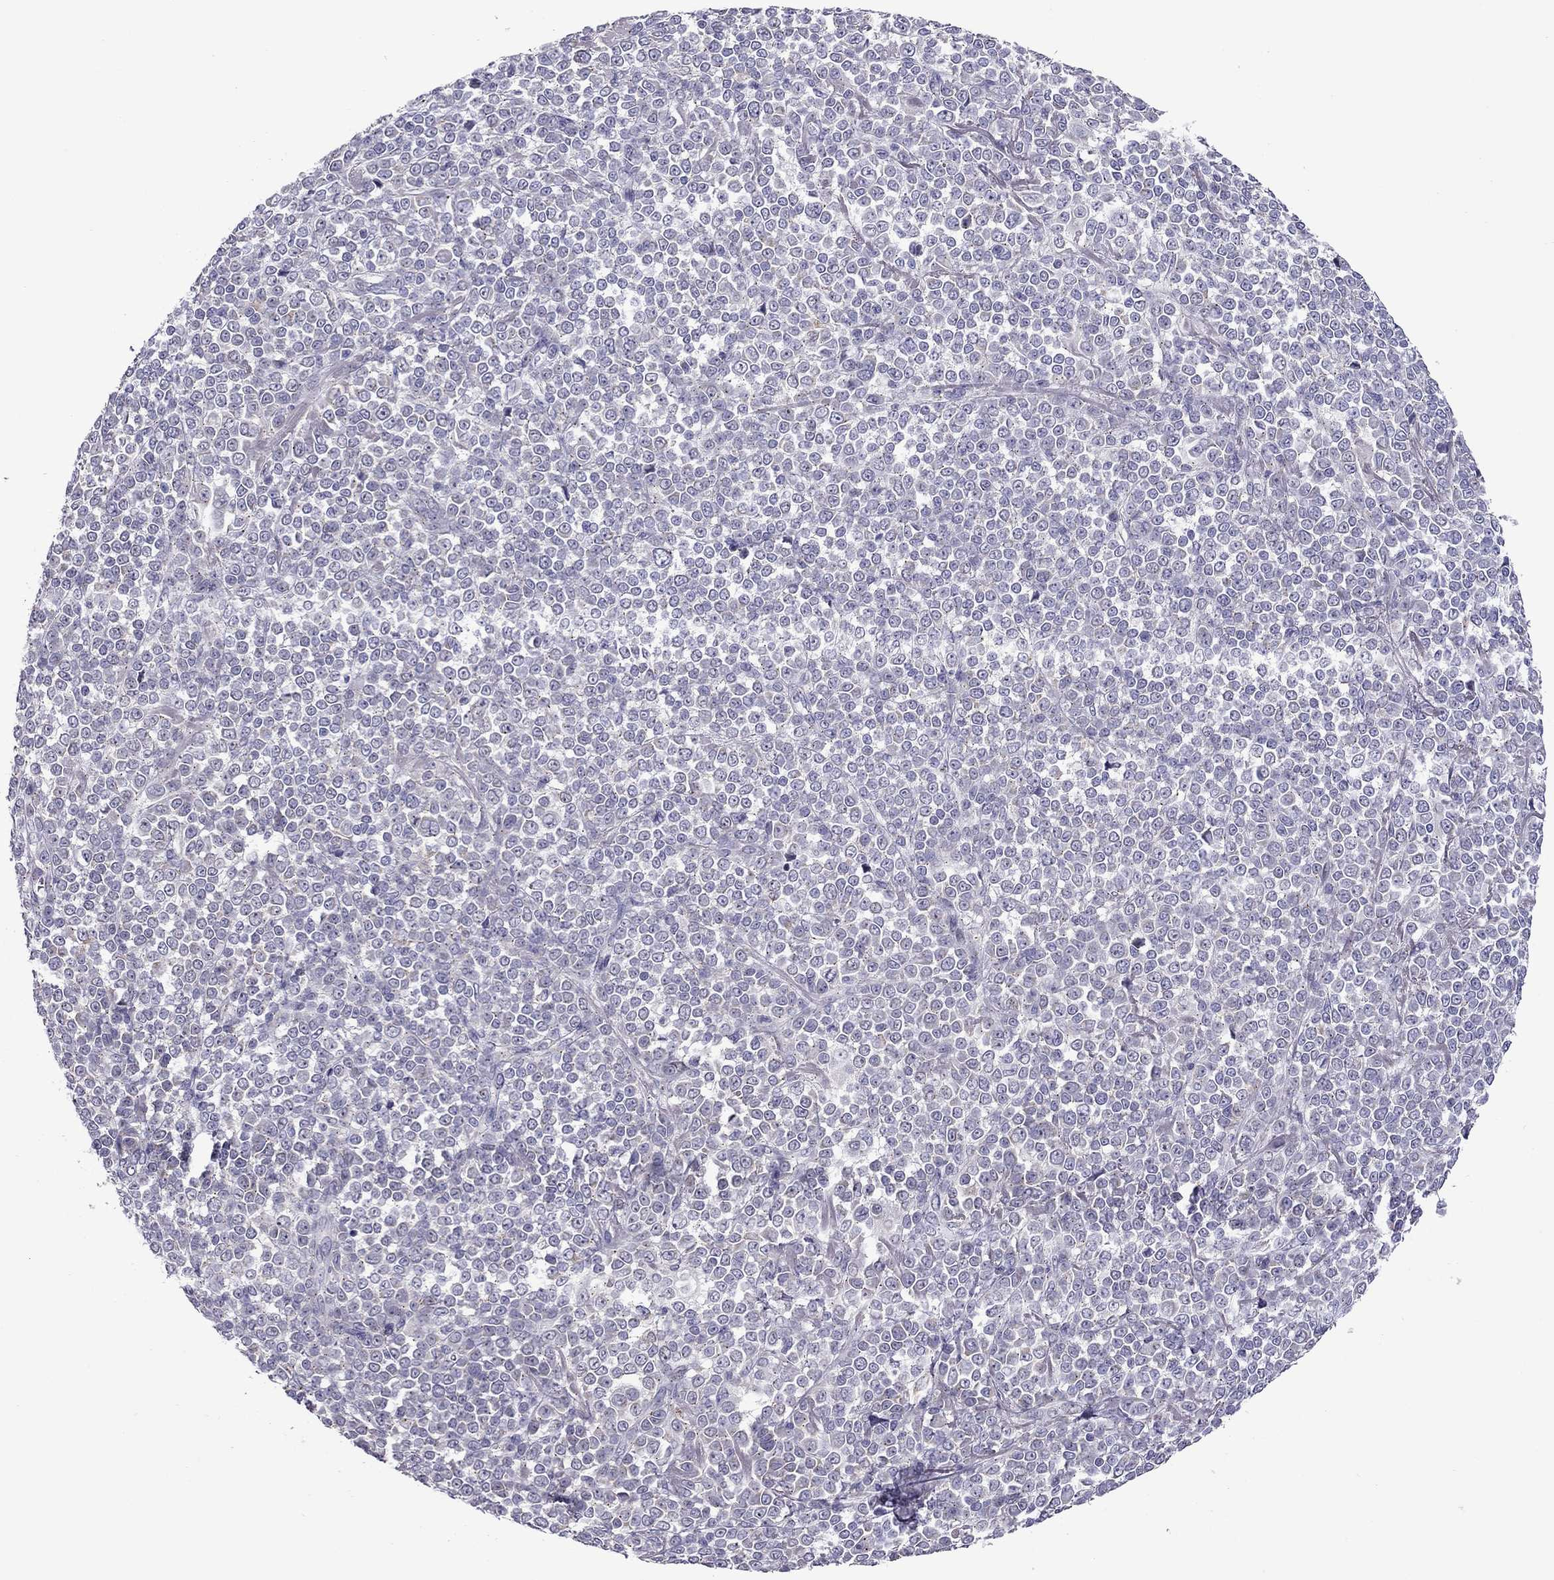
{"staining": {"intensity": "negative", "quantity": "none", "location": "none"}, "tissue": "melanoma", "cell_type": "Tumor cells", "image_type": "cancer", "snomed": [{"axis": "morphology", "description": "Malignant melanoma, NOS"}, {"axis": "topography", "description": "Skin"}], "caption": "Immunohistochemical staining of human malignant melanoma demonstrates no significant positivity in tumor cells.", "gene": "MYBPH", "patient": {"sex": "female", "age": 95}}